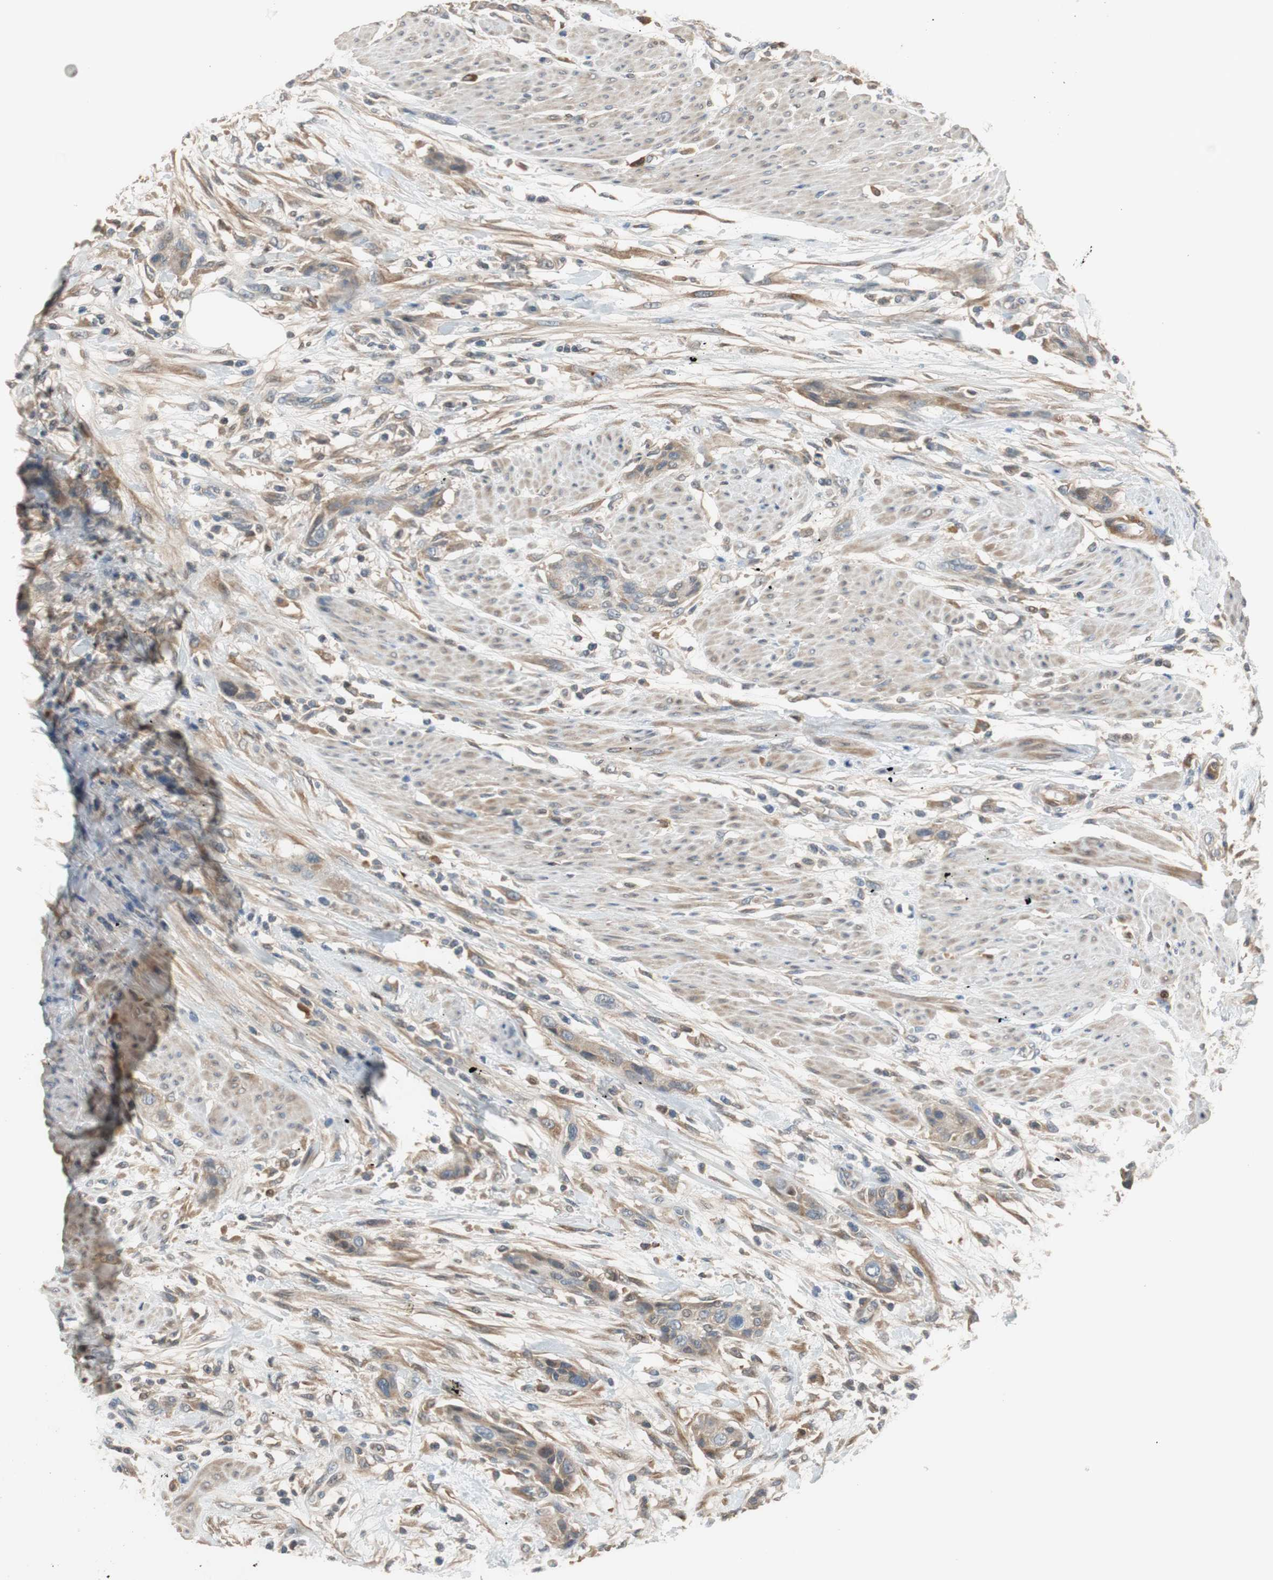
{"staining": {"intensity": "weak", "quantity": ">75%", "location": "cytoplasmic/membranous"}, "tissue": "urothelial cancer", "cell_type": "Tumor cells", "image_type": "cancer", "snomed": [{"axis": "morphology", "description": "Urothelial carcinoma, High grade"}, {"axis": "topography", "description": "Urinary bladder"}], "caption": "Protein analysis of urothelial cancer tissue exhibits weak cytoplasmic/membranous positivity in about >75% of tumor cells.", "gene": "C4A", "patient": {"sex": "male", "age": 35}}